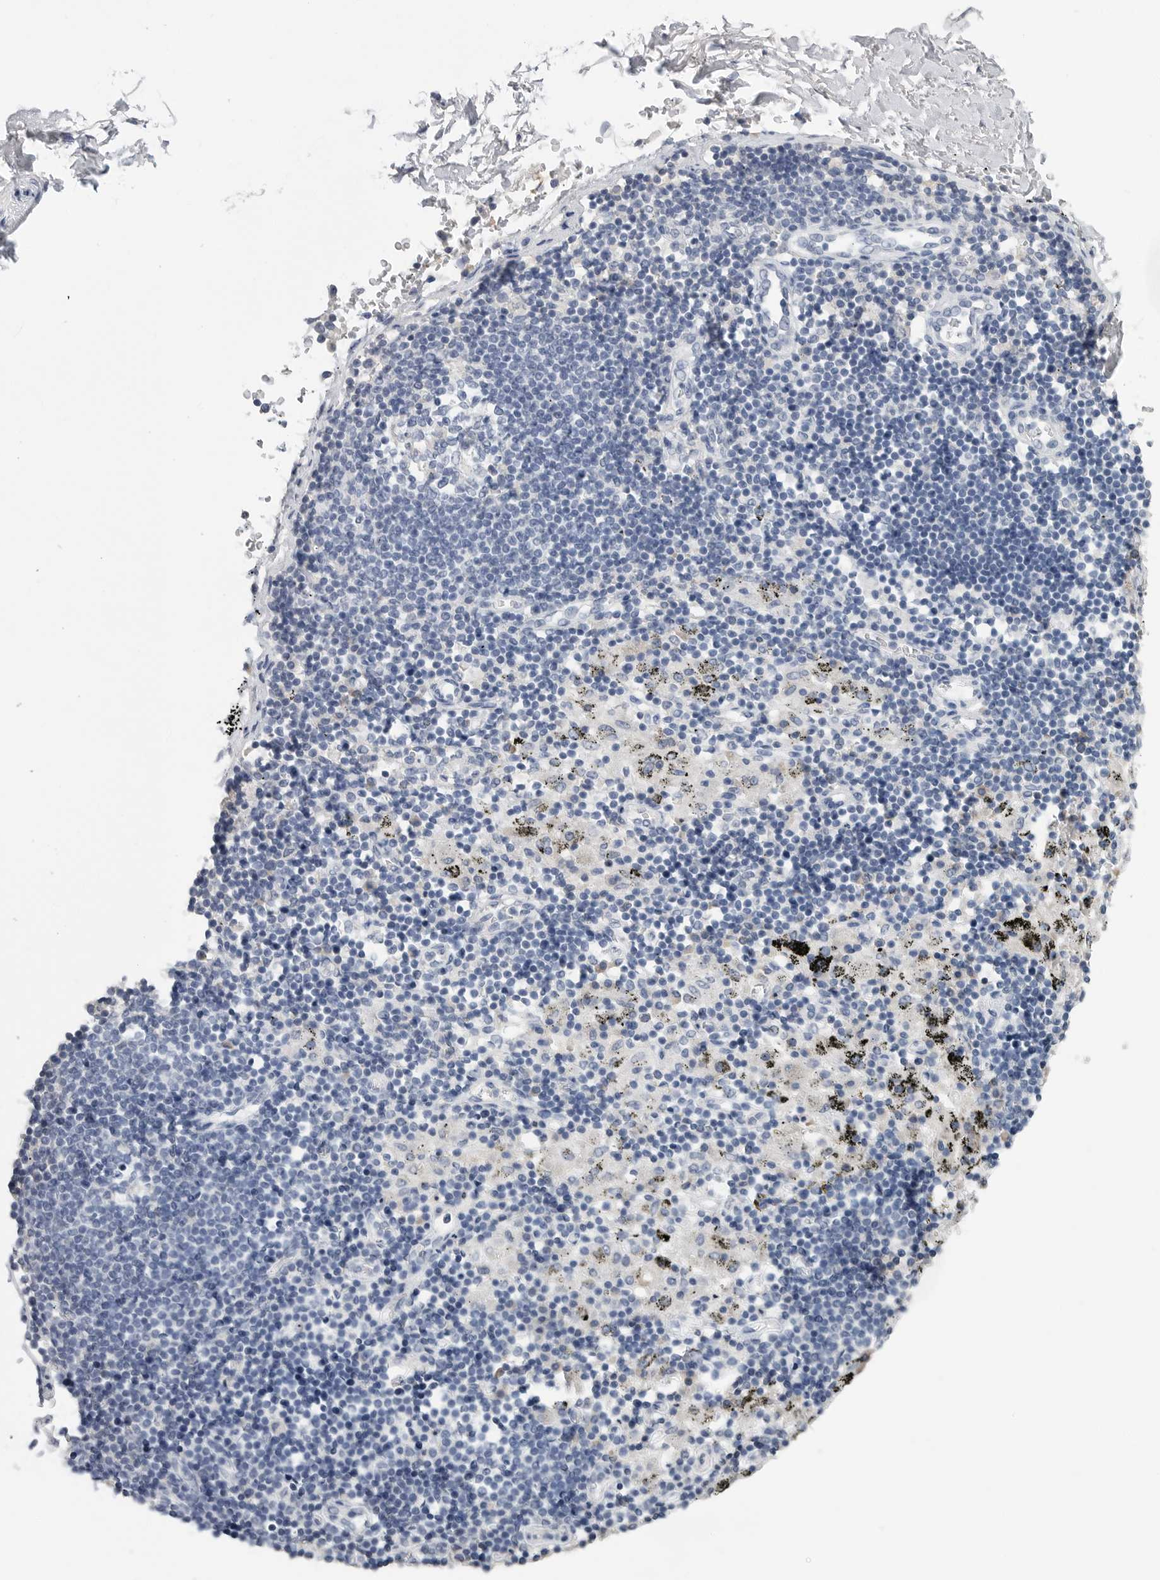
{"staining": {"intensity": "negative", "quantity": "none", "location": "none"}, "tissue": "adipose tissue", "cell_type": "Adipocytes", "image_type": "normal", "snomed": [{"axis": "morphology", "description": "Normal tissue, NOS"}, {"axis": "topography", "description": "Cartilage tissue"}, {"axis": "topography", "description": "Lung"}], "caption": "The photomicrograph exhibits no staining of adipocytes in benign adipose tissue.", "gene": "FABP6", "patient": {"sex": "female", "age": 77}}